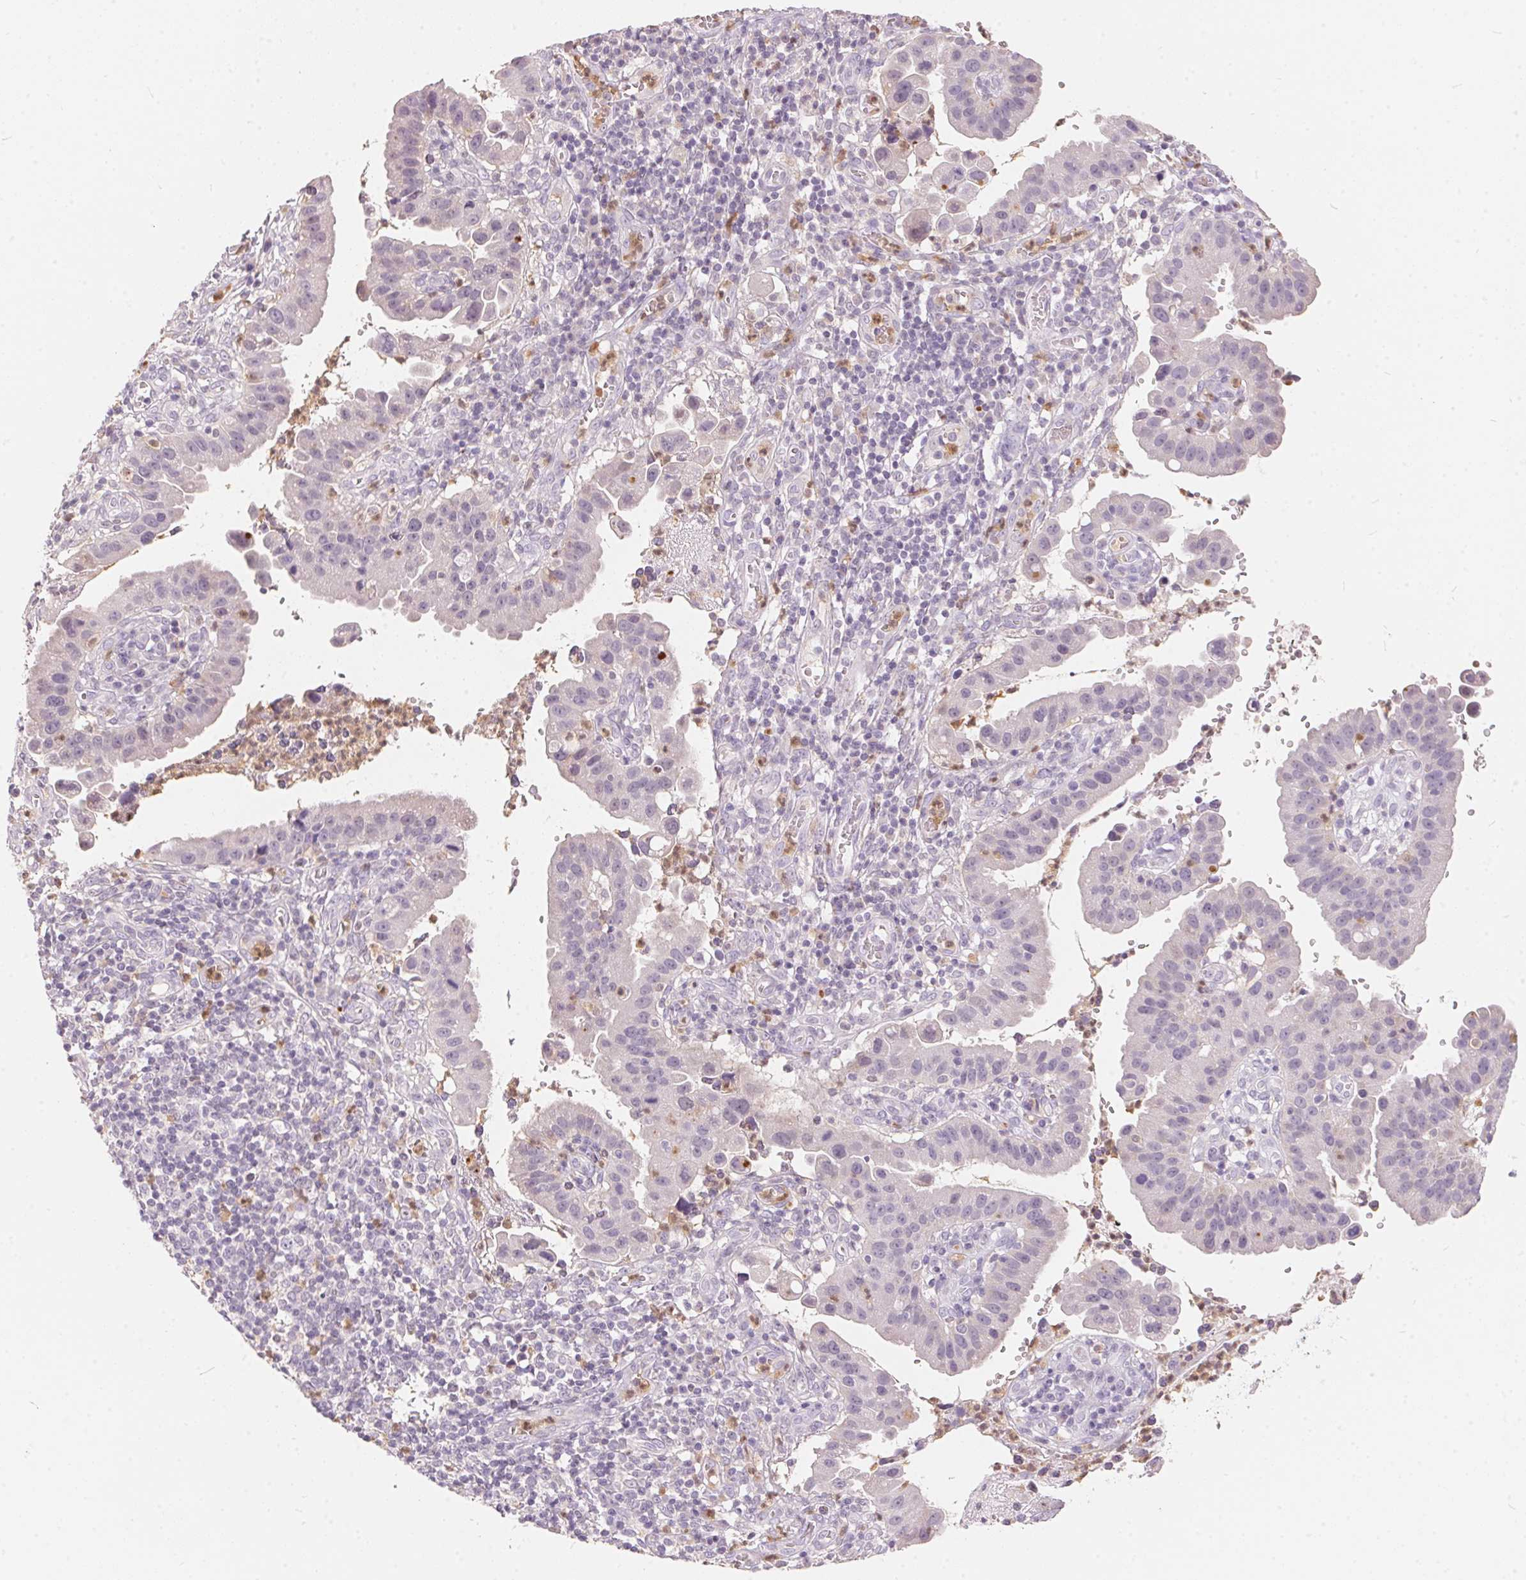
{"staining": {"intensity": "negative", "quantity": "none", "location": "none"}, "tissue": "cervical cancer", "cell_type": "Tumor cells", "image_type": "cancer", "snomed": [{"axis": "morphology", "description": "Adenocarcinoma, NOS"}, {"axis": "topography", "description": "Cervix"}], "caption": "High power microscopy histopathology image of an immunohistochemistry (IHC) micrograph of adenocarcinoma (cervical), revealing no significant staining in tumor cells.", "gene": "SERPINB1", "patient": {"sex": "female", "age": 34}}